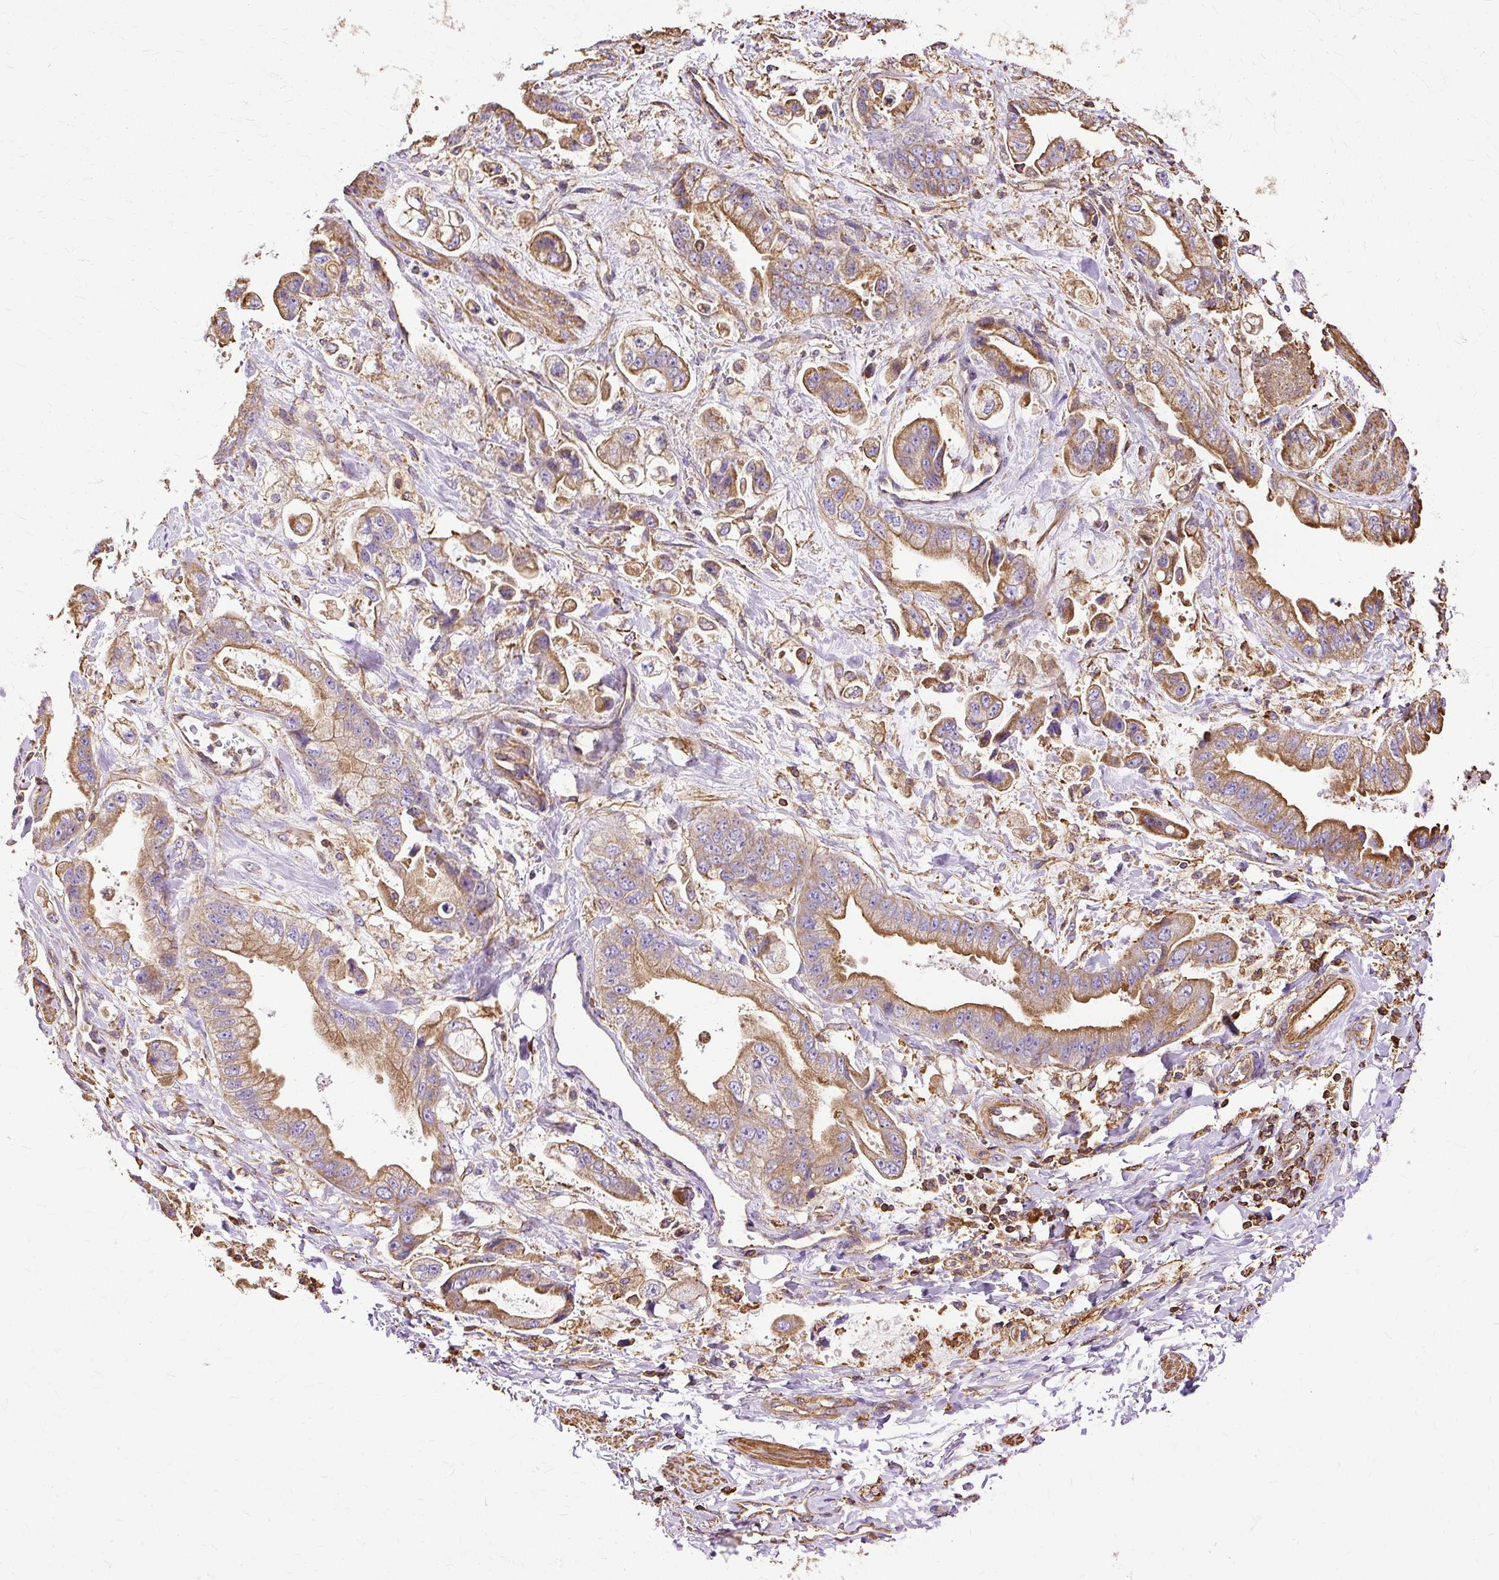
{"staining": {"intensity": "moderate", "quantity": ">75%", "location": "cytoplasmic/membranous"}, "tissue": "stomach cancer", "cell_type": "Tumor cells", "image_type": "cancer", "snomed": [{"axis": "morphology", "description": "Adenocarcinoma, NOS"}, {"axis": "topography", "description": "Stomach"}], "caption": "About >75% of tumor cells in adenocarcinoma (stomach) show moderate cytoplasmic/membranous protein staining as visualized by brown immunohistochemical staining.", "gene": "KLHL11", "patient": {"sex": "male", "age": 62}}